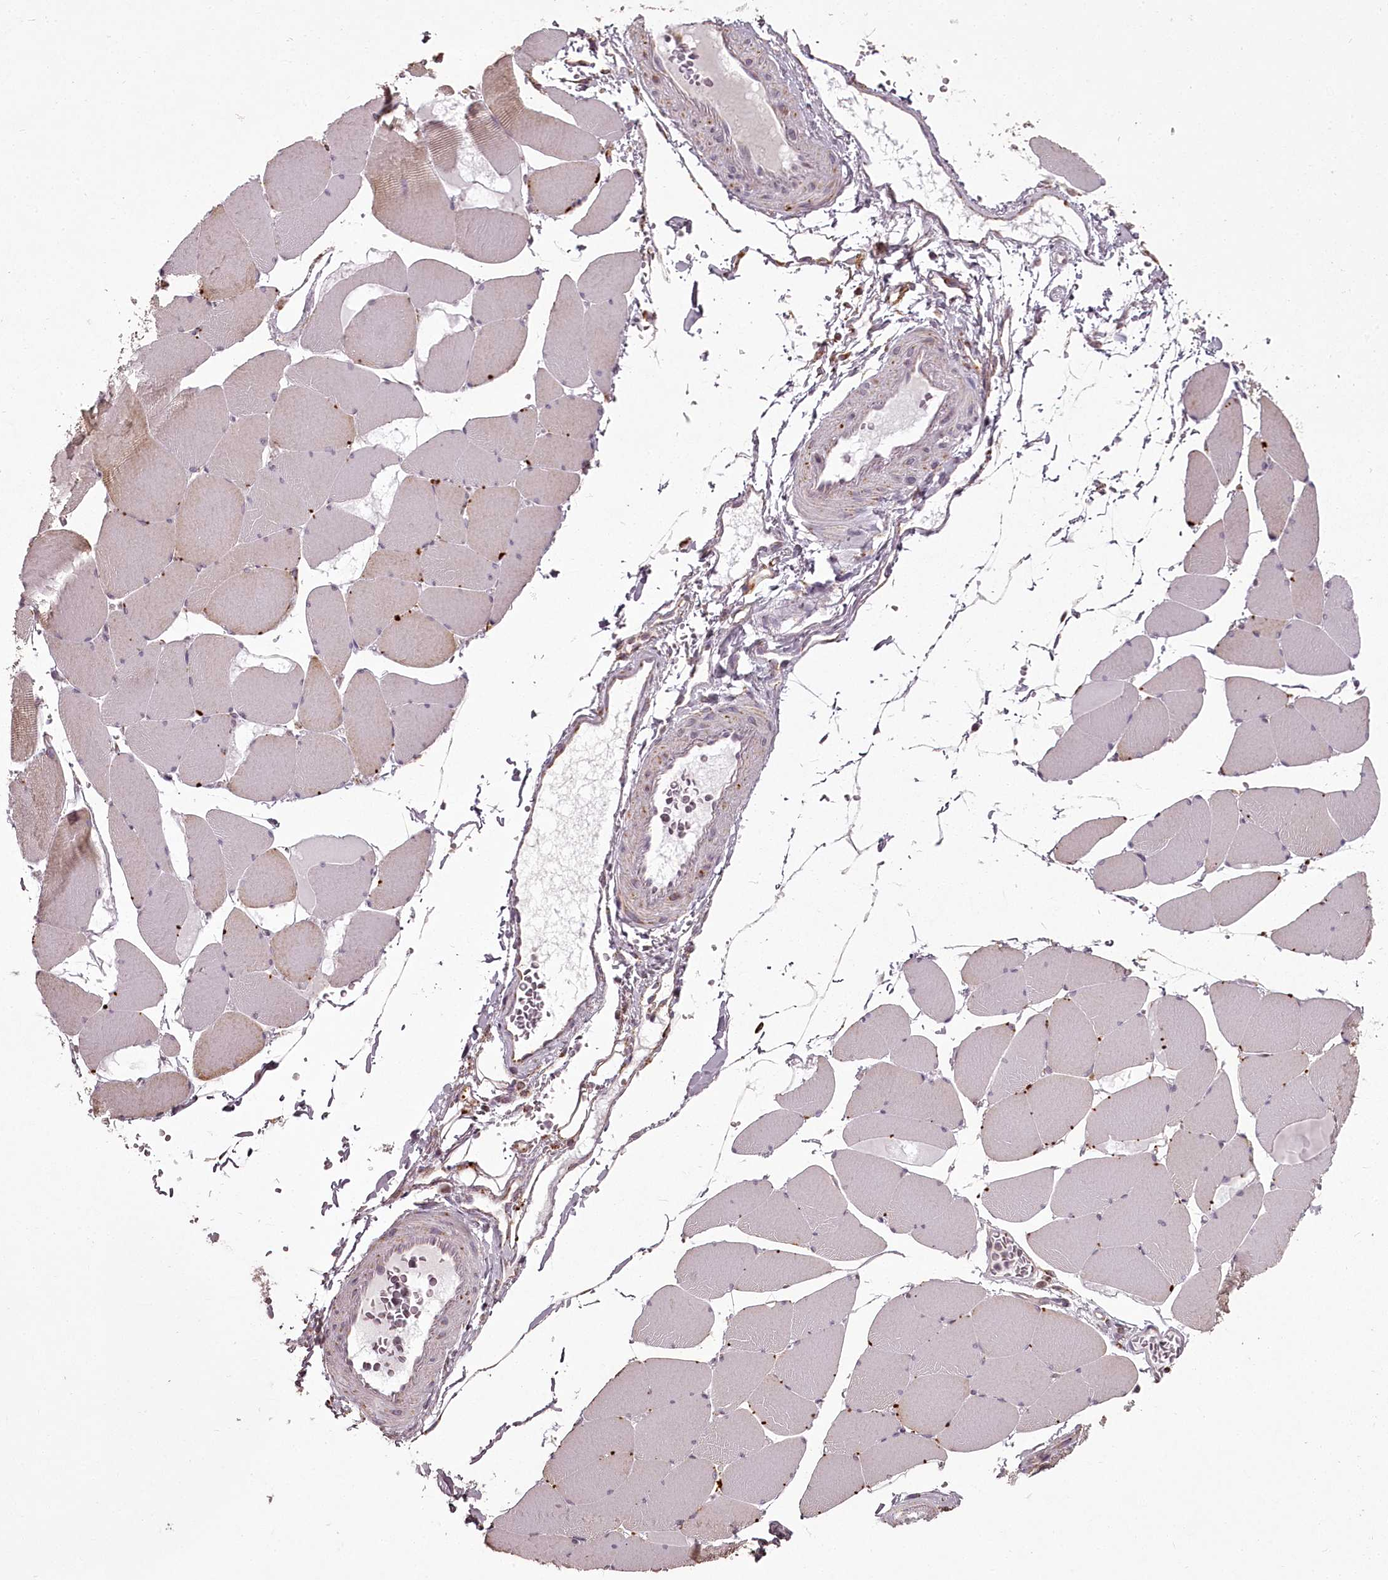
{"staining": {"intensity": "moderate", "quantity": "25%-75%", "location": "cytoplasmic/membranous"}, "tissue": "skeletal muscle", "cell_type": "Myocytes", "image_type": "normal", "snomed": [{"axis": "morphology", "description": "Normal tissue, NOS"}, {"axis": "topography", "description": "Skeletal muscle"}, {"axis": "topography", "description": "Head-Neck"}], "caption": "This image shows immunohistochemistry staining of benign human skeletal muscle, with medium moderate cytoplasmic/membranous positivity in about 25%-75% of myocytes.", "gene": "CHCHD2", "patient": {"sex": "male", "age": 66}}